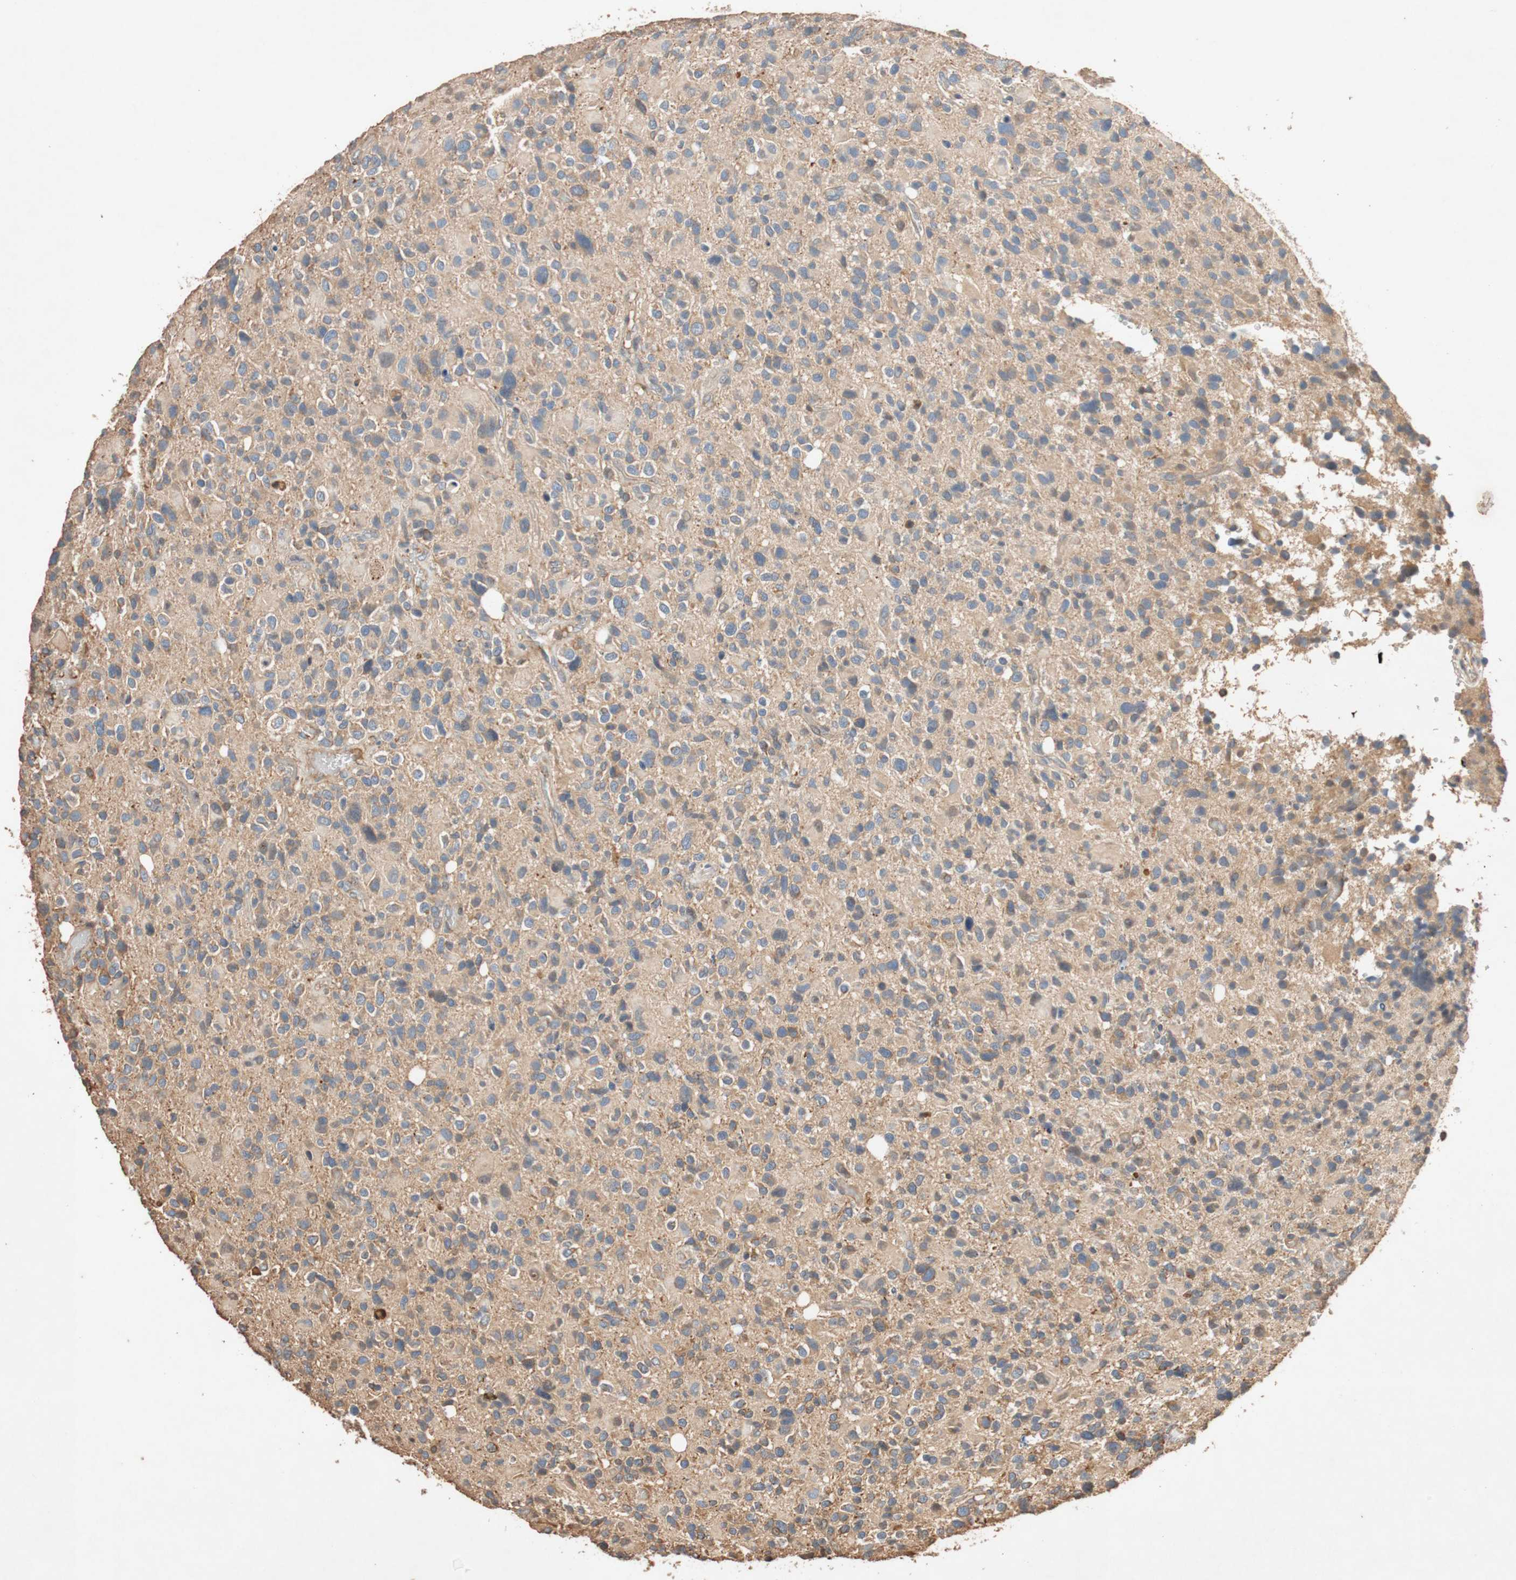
{"staining": {"intensity": "weak", "quantity": "25%-75%", "location": "cytoplasmic/membranous"}, "tissue": "glioma", "cell_type": "Tumor cells", "image_type": "cancer", "snomed": [{"axis": "morphology", "description": "Glioma, malignant, High grade"}, {"axis": "topography", "description": "Brain"}], "caption": "Brown immunohistochemical staining in glioma shows weak cytoplasmic/membranous staining in about 25%-75% of tumor cells. (IHC, brightfield microscopy, high magnification).", "gene": "TUBB", "patient": {"sex": "male", "age": 48}}